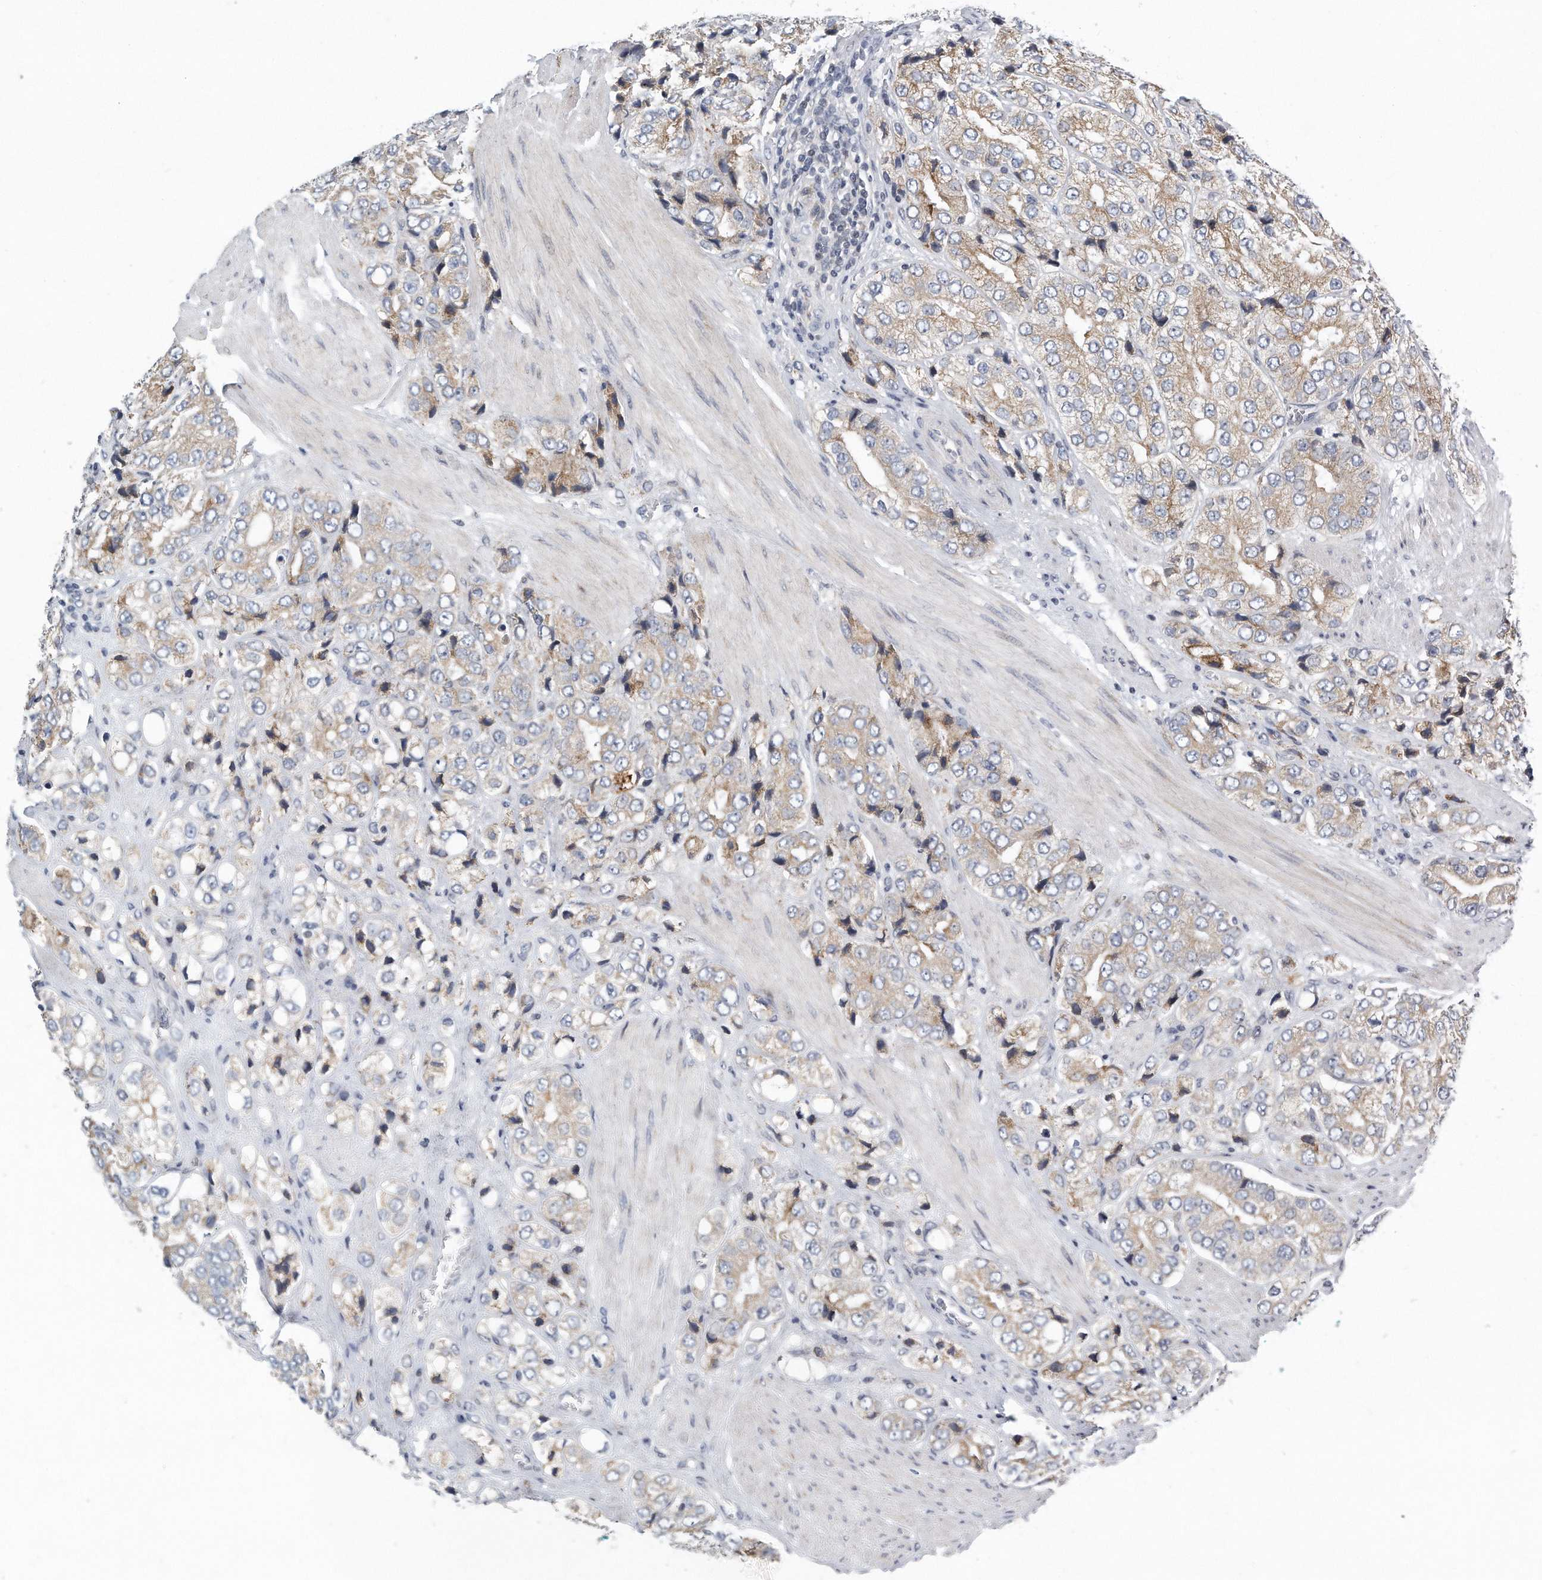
{"staining": {"intensity": "weak", "quantity": "25%-75%", "location": "cytoplasmic/membranous"}, "tissue": "prostate cancer", "cell_type": "Tumor cells", "image_type": "cancer", "snomed": [{"axis": "morphology", "description": "Adenocarcinoma, High grade"}, {"axis": "topography", "description": "Prostate"}], "caption": "Prostate cancer (adenocarcinoma (high-grade)) was stained to show a protein in brown. There is low levels of weak cytoplasmic/membranous positivity in about 25%-75% of tumor cells.", "gene": "VLDLR", "patient": {"sex": "male", "age": 50}}